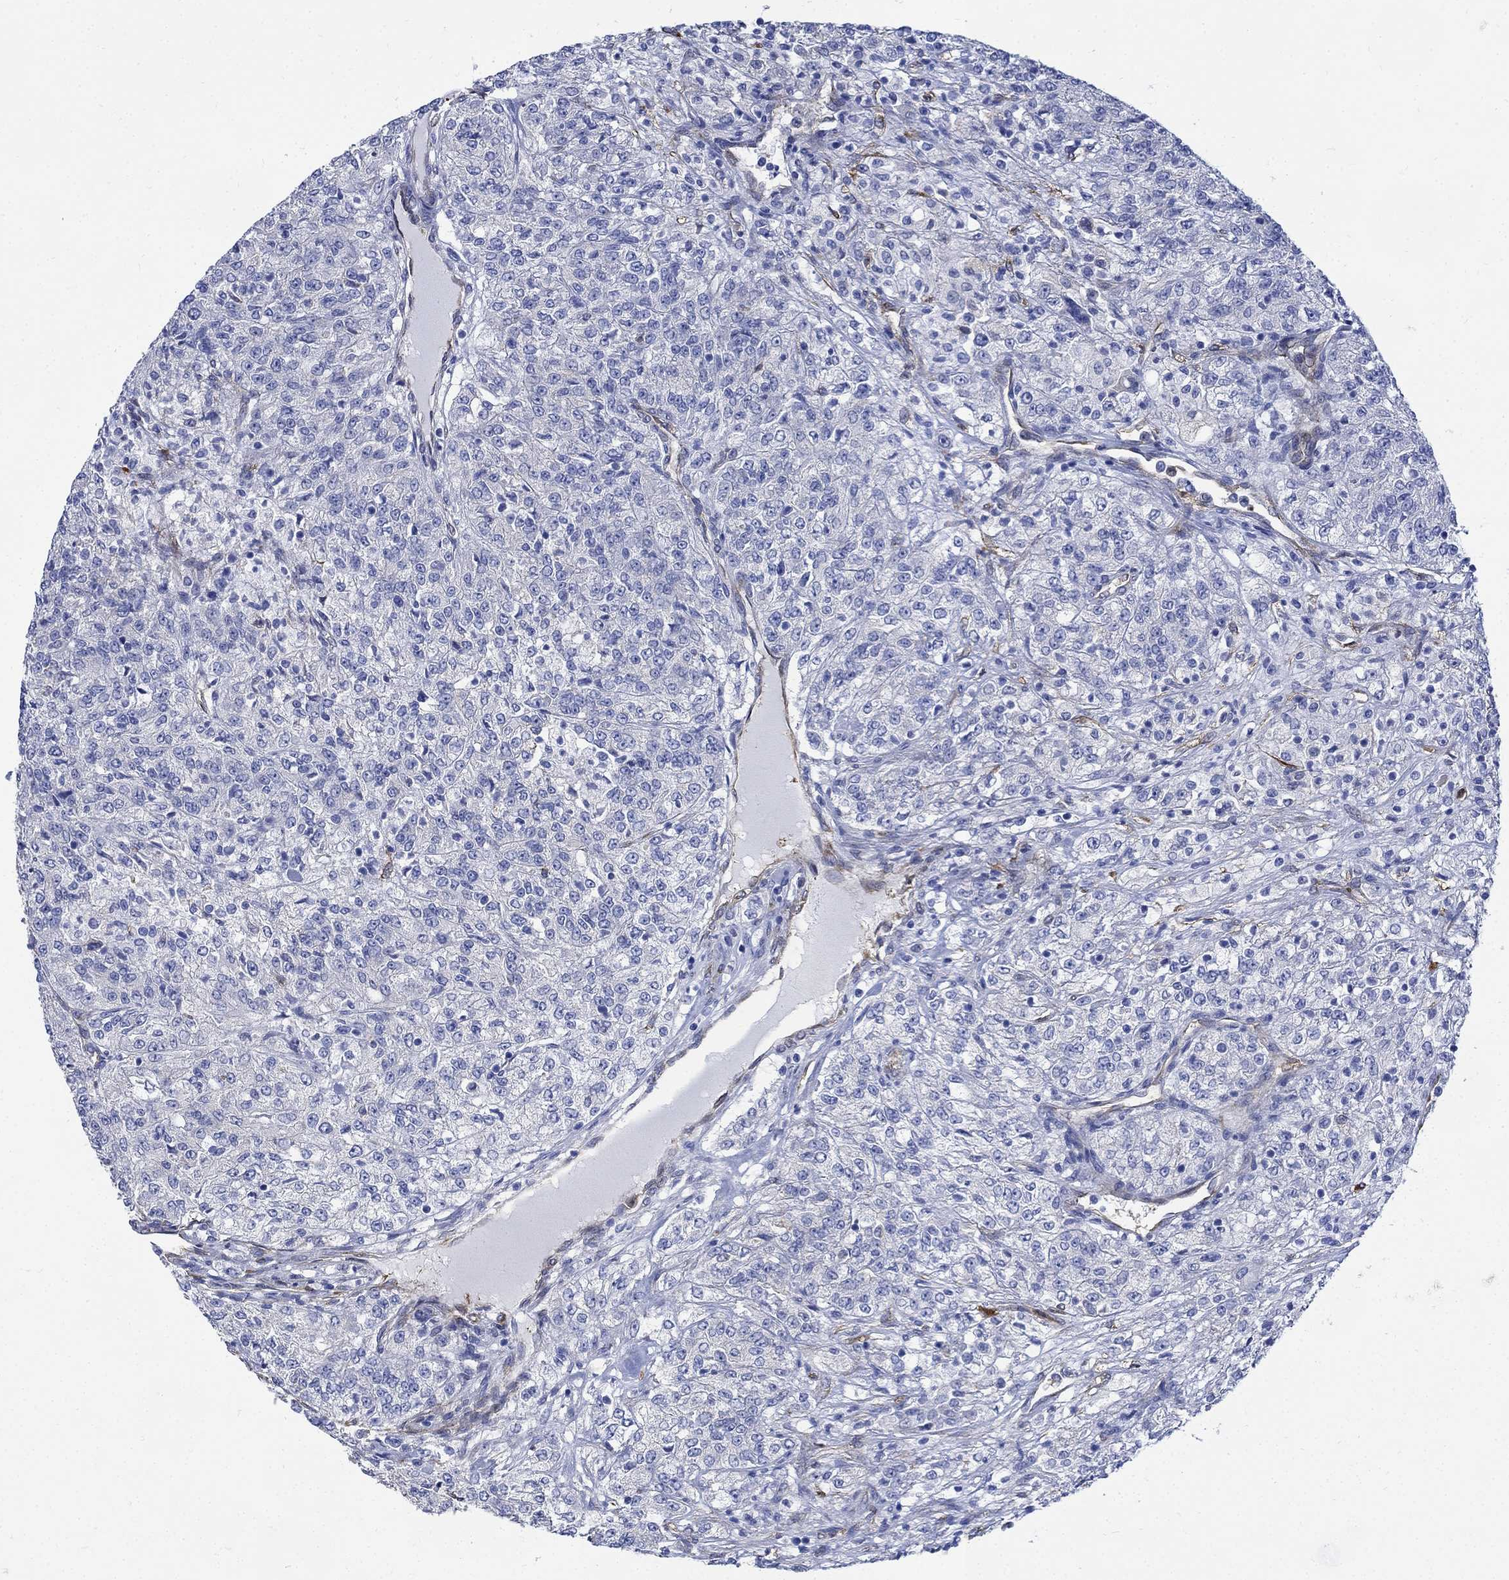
{"staining": {"intensity": "negative", "quantity": "none", "location": "none"}, "tissue": "renal cancer", "cell_type": "Tumor cells", "image_type": "cancer", "snomed": [{"axis": "morphology", "description": "Adenocarcinoma, NOS"}, {"axis": "topography", "description": "Kidney"}], "caption": "Tumor cells are negative for brown protein staining in renal adenocarcinoma.", "gene": "TGM2", "patient": {"sex": "female", "age": 63}}